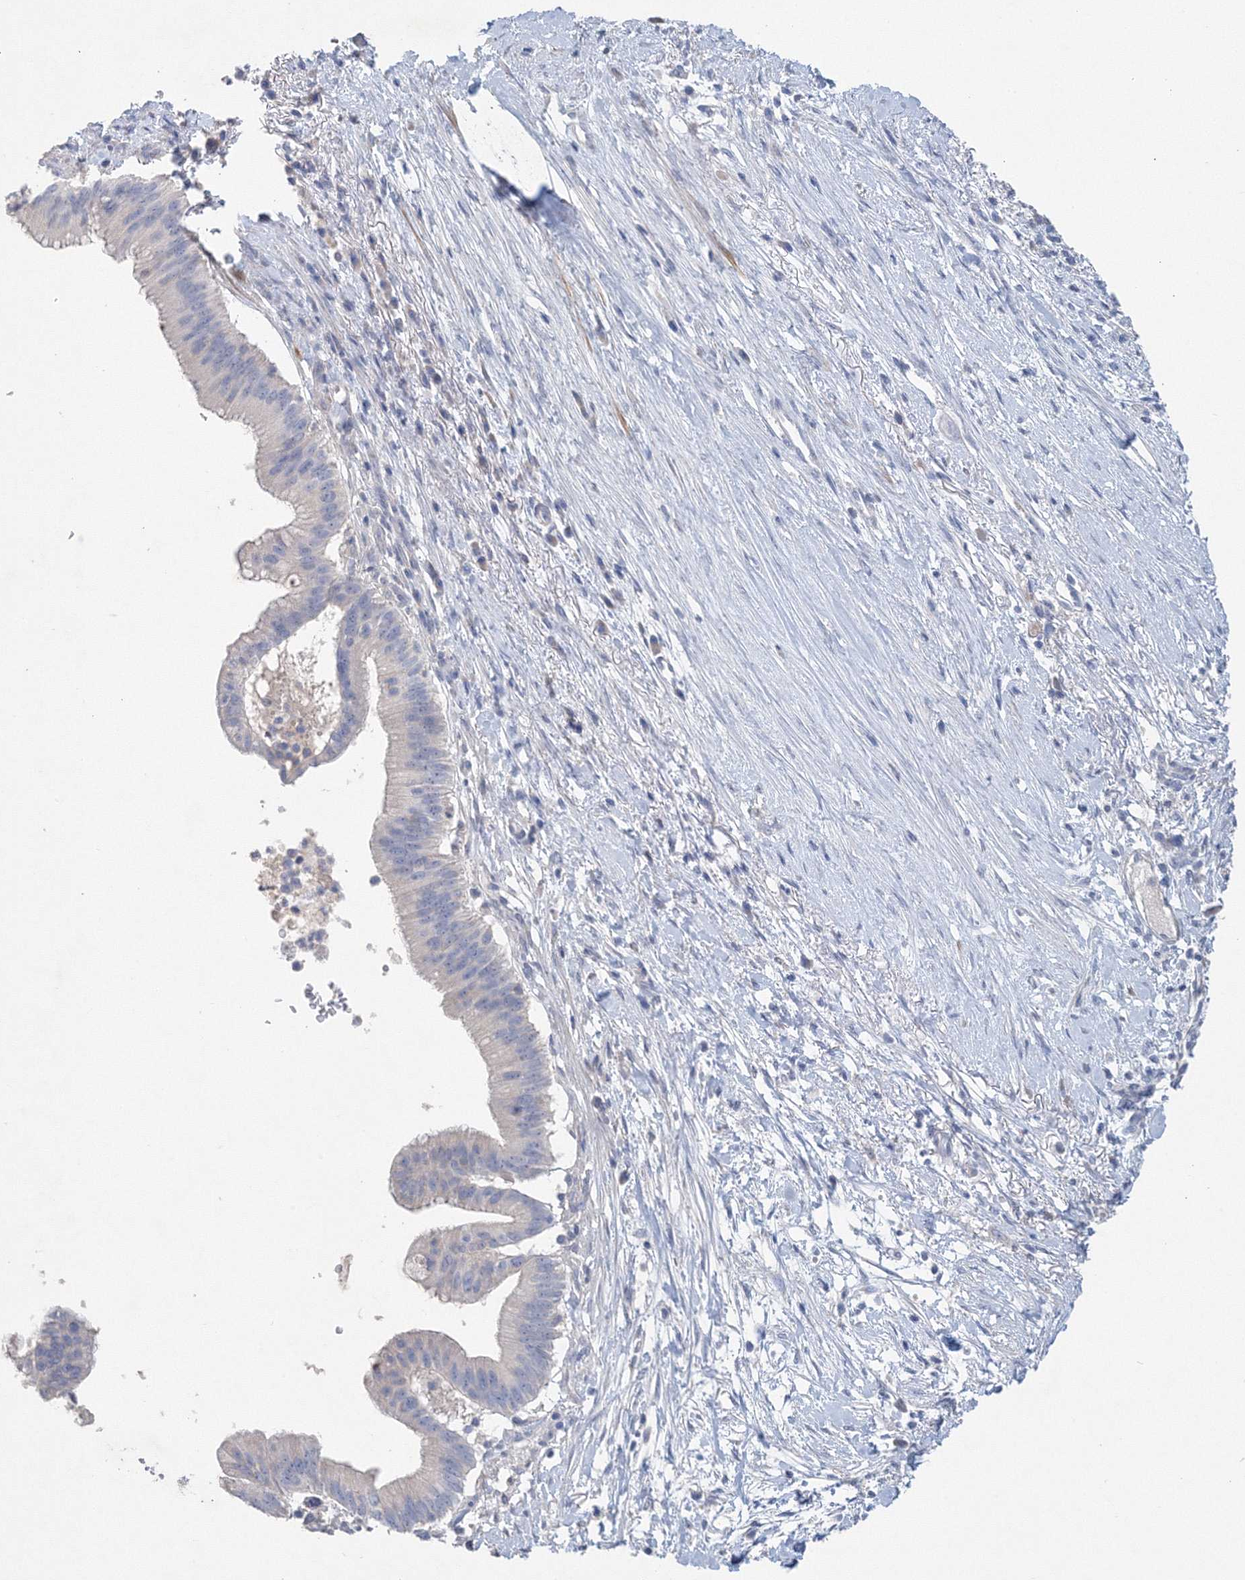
{"staining": {"intensity": "negative", "quantity": "none", "location": "none"}, "tissue": "pancreatic cancer", "cell_type": "Tumor cells", "image_type": "cancer", "snomed": [{"axis": "morphology", "description": "Adenocarcinoma, NOS"}, {"axis": "topography", "description": "Pancreas"}], "caption": "A micrograph of adenocarcinoma (pancreatic) stained for a protein demonstrates no brown staining in tumor cells.", "gene": "OSBPL6", "patient": {"sex": "male", "age": 68}}